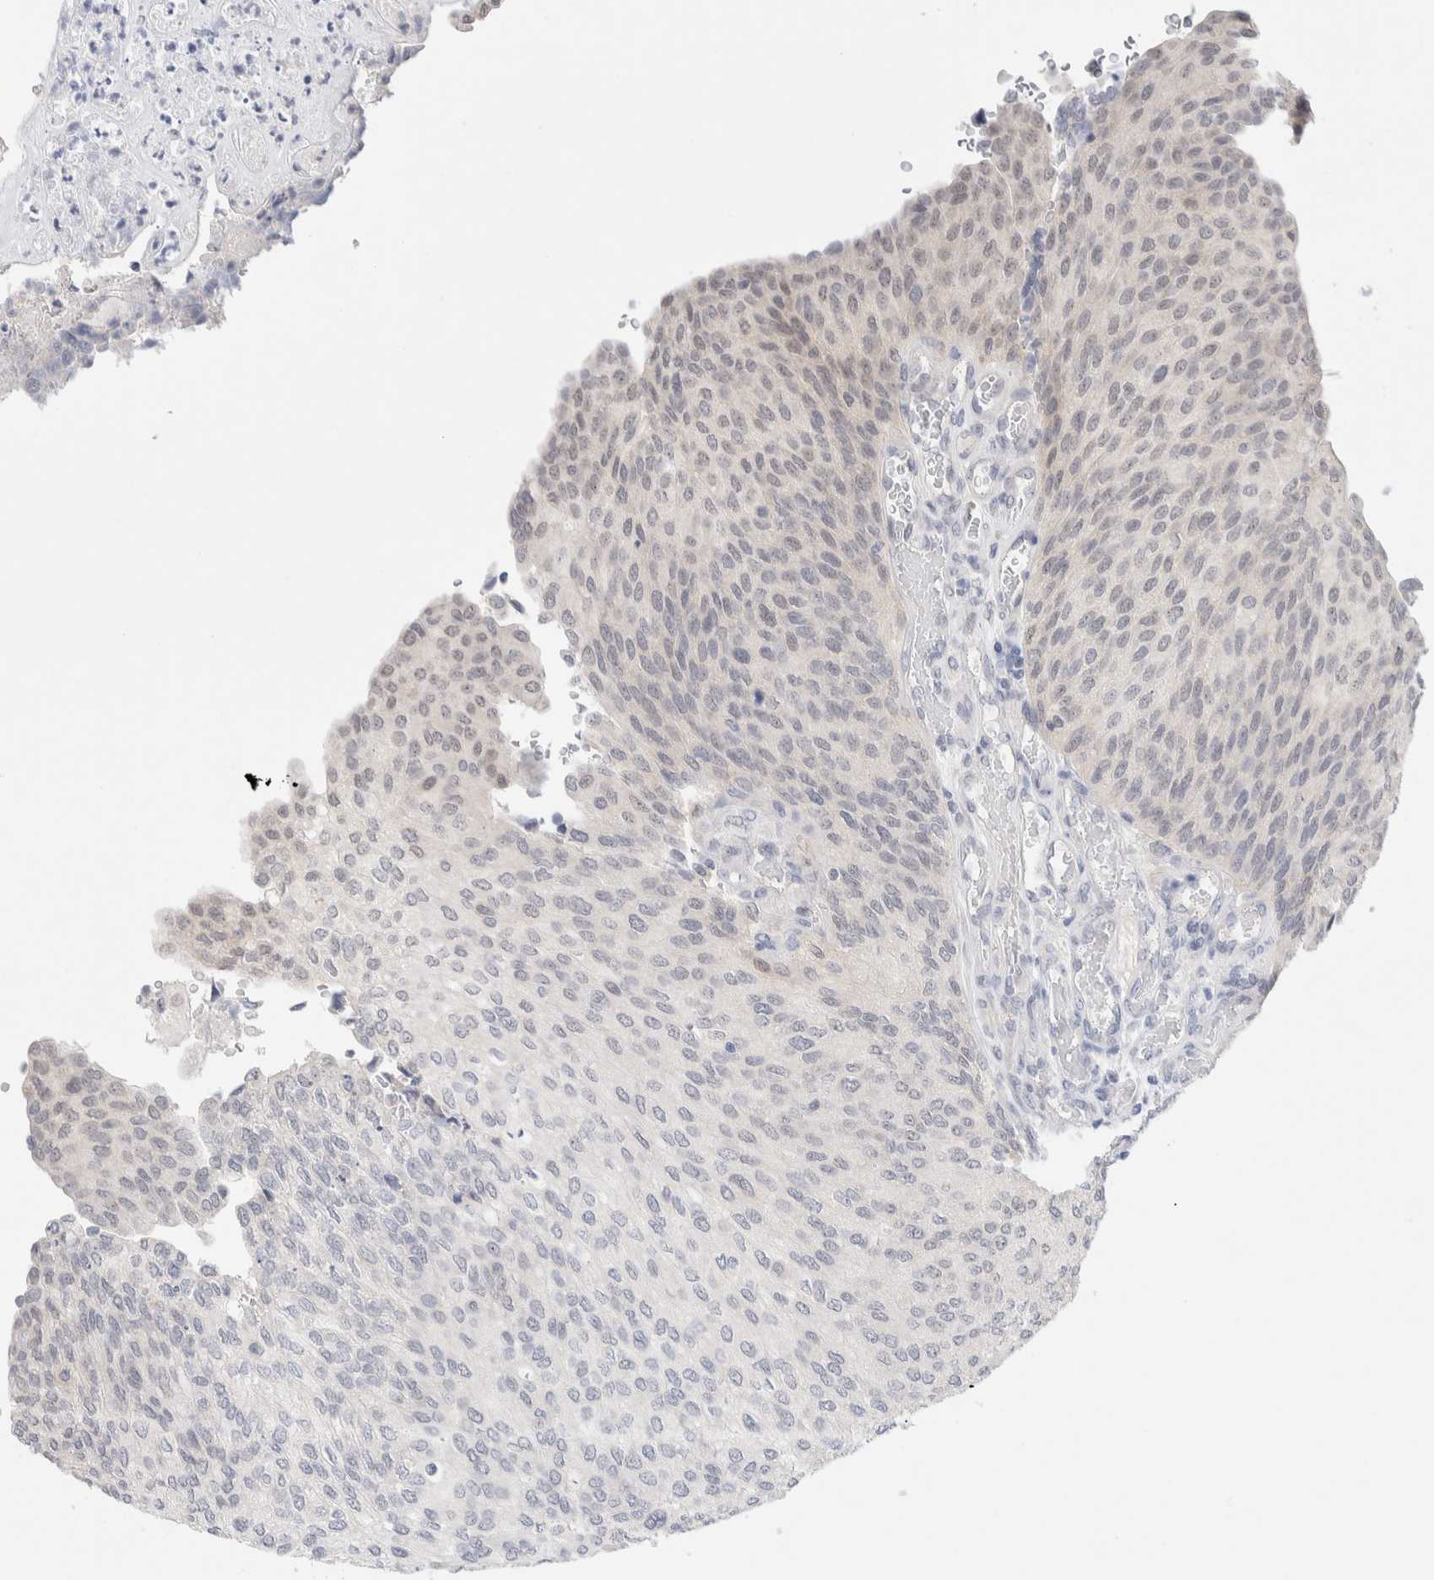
{"staining": {"intensity": "weak", "quantity": "<25%", "location": "nuclear"}, "tissue": "urothelial cancer", "cell_type": "Tumor cells", "image_type": "cancer", "snomed": [{"axis": "morphology", "description": "Urothelial carcinoma, Low grade"}, {"axis": "topography", "description": "Urinary bladder"}], "caption": "Image shows no significant protein expression in tumor cells of urothelial cancer.", "gene": "DNAJB6", "patient": {"sex": "female", "age": 79}}